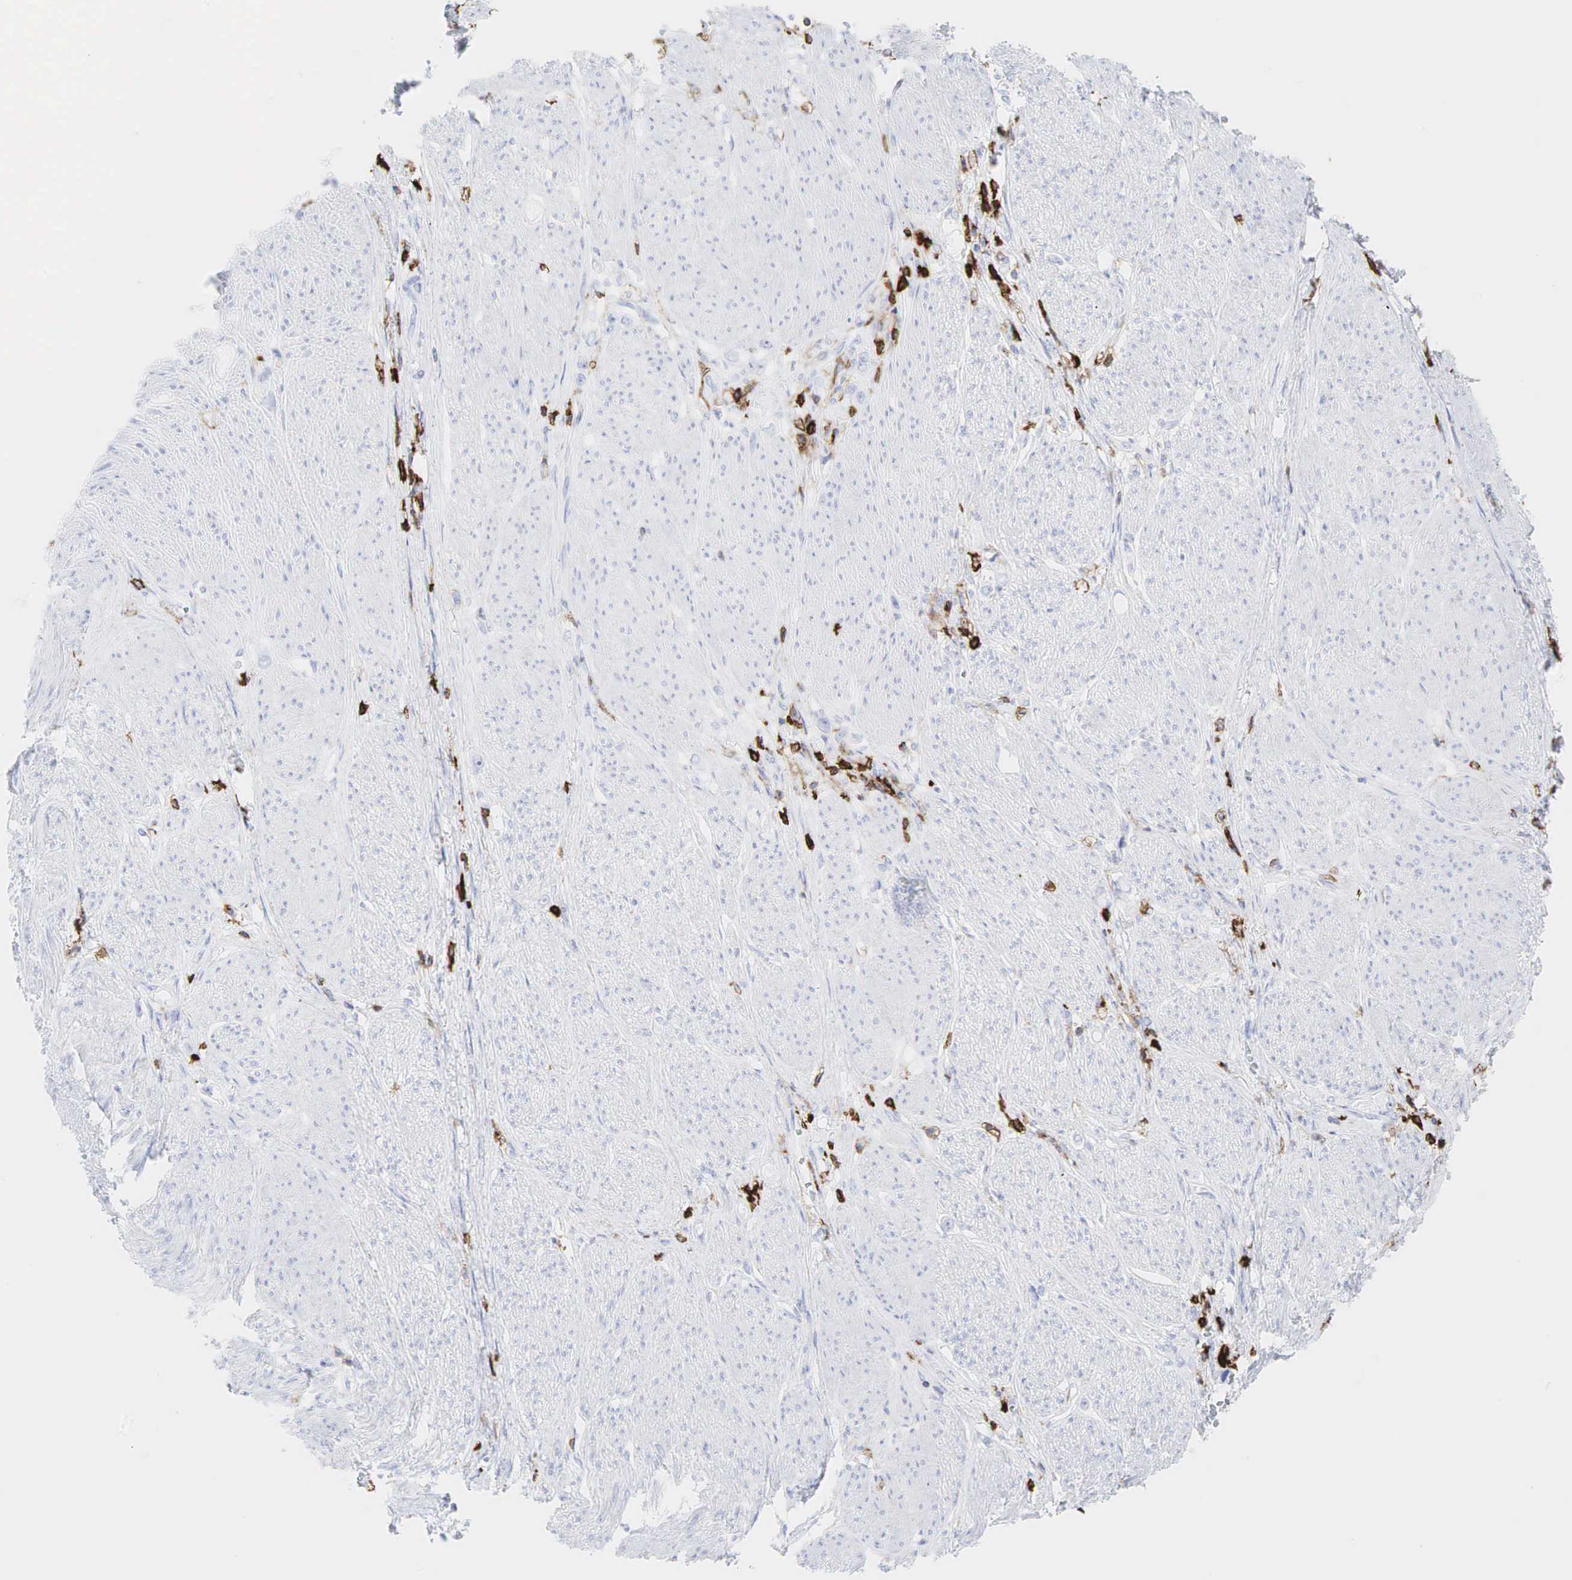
{"staining": {"intensity": "negative", "quantity": "none", "location": "none"}, "tissue": "stomach cancer", "cell_type": "Tumor cells", "image_type": "cancer", "snomed": [{"axis": "morphology", "description": "Adenocarcinoma, NOS"}, {"axis": "topography", "description": "Stomach"}], "caption": "High power microscopy image of an immunohistochemistry (IHC) photomicrograph of stomach cancer (adenocarcinoma), revealing no significant staining in tumor cells.", "gene": "PTPRC", "patient": {"sex": "male", "age": 72}}